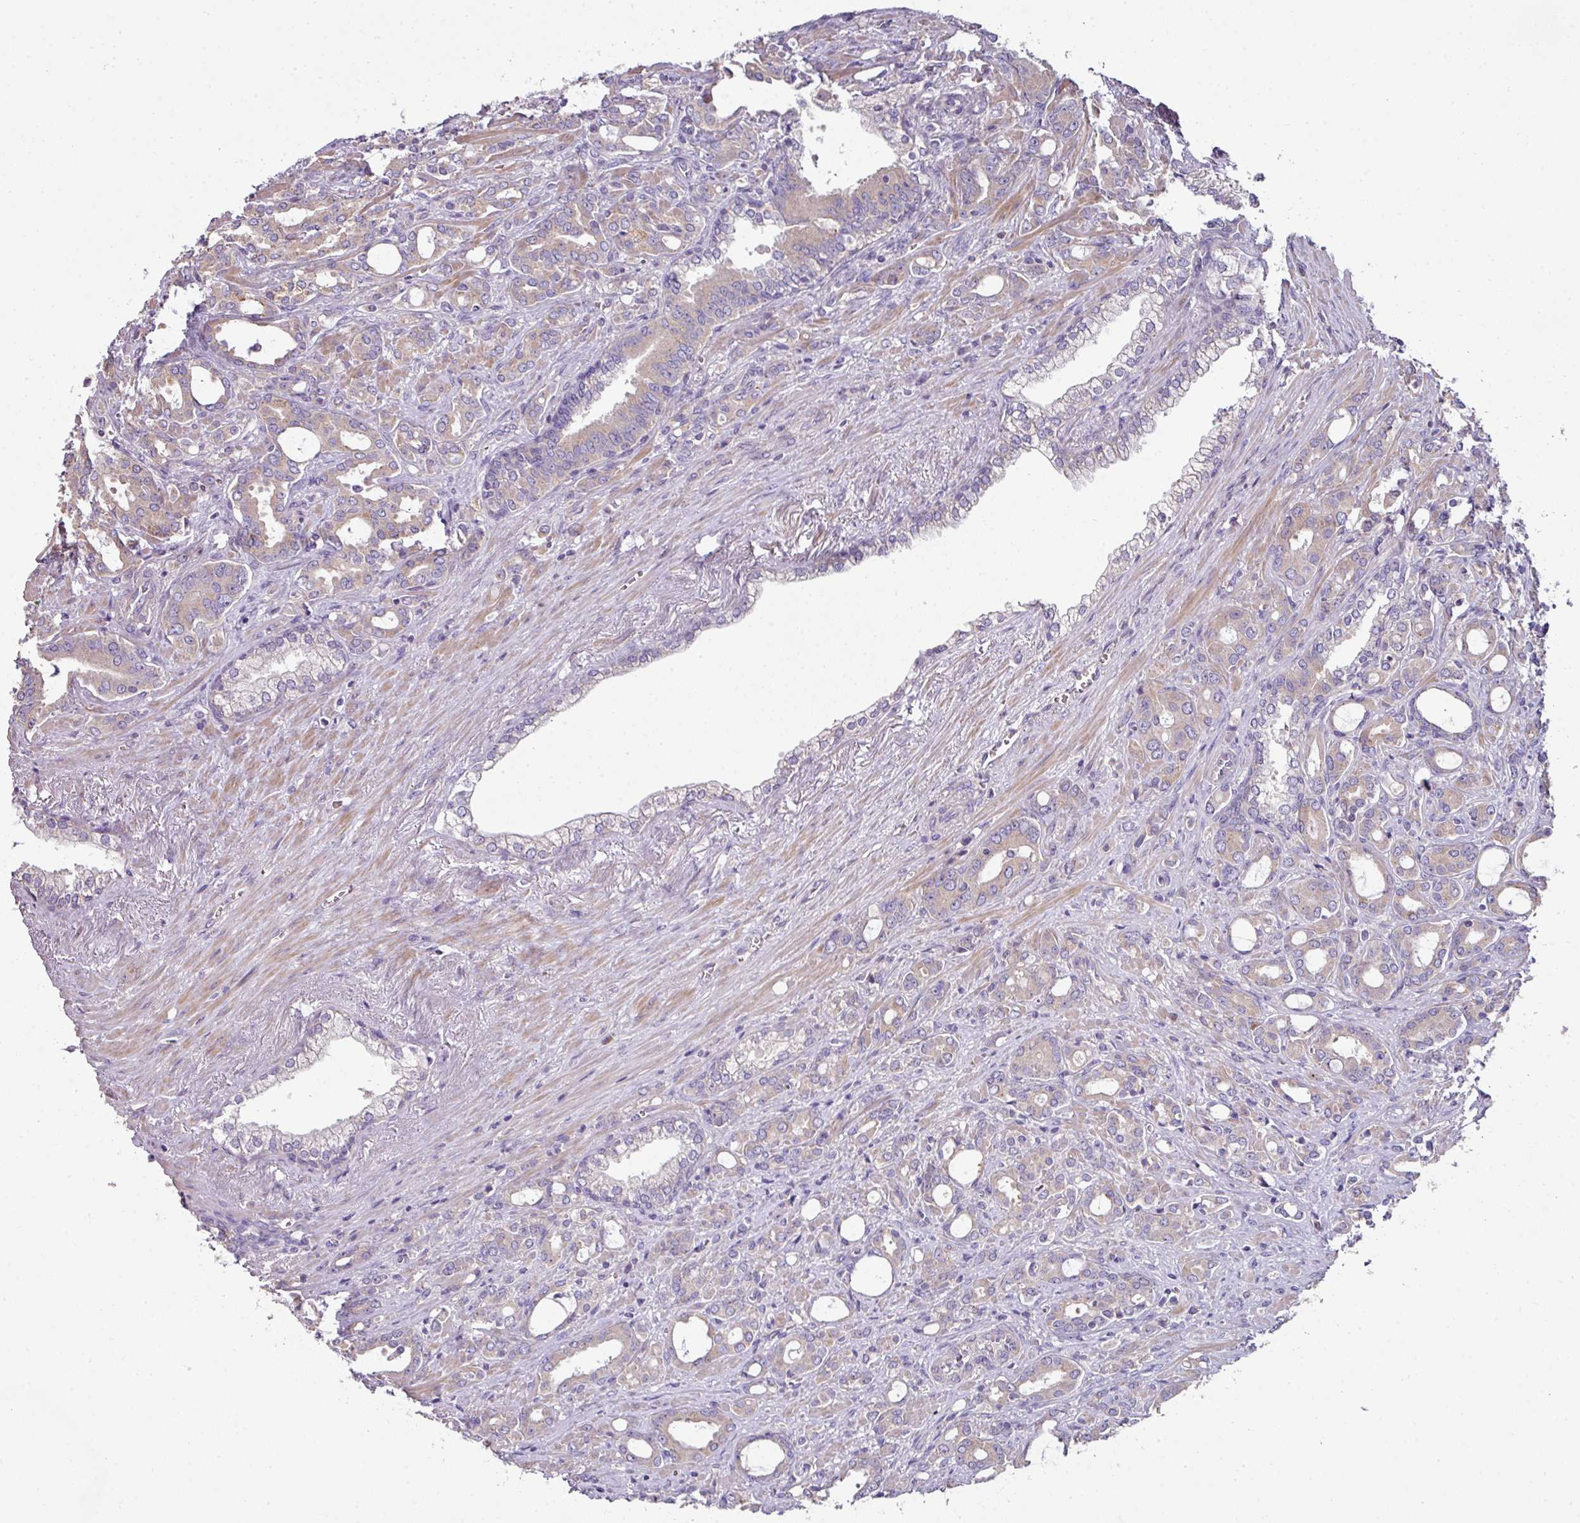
{"staining": {"intensity": "weak", "quantity": "<25%", "location": "cytoplasmic/membranous"}, "tissue": "prostate cancer", "cell_type": "Tumor cells", "image_type": "cancer", "snomed": [{"axis": "morphology", "description": "Adenocarcinoma, High grade"}, {"axis": "topography", "description": "Prostate"}], "caption": "This is a image of immunohistochemistry staining of adenocarcinoma (high-grade) (prostate), which shows no staining in tumor cells.", "gene": "LRRC9", "patient": {"sex": "male", "age": 72}}